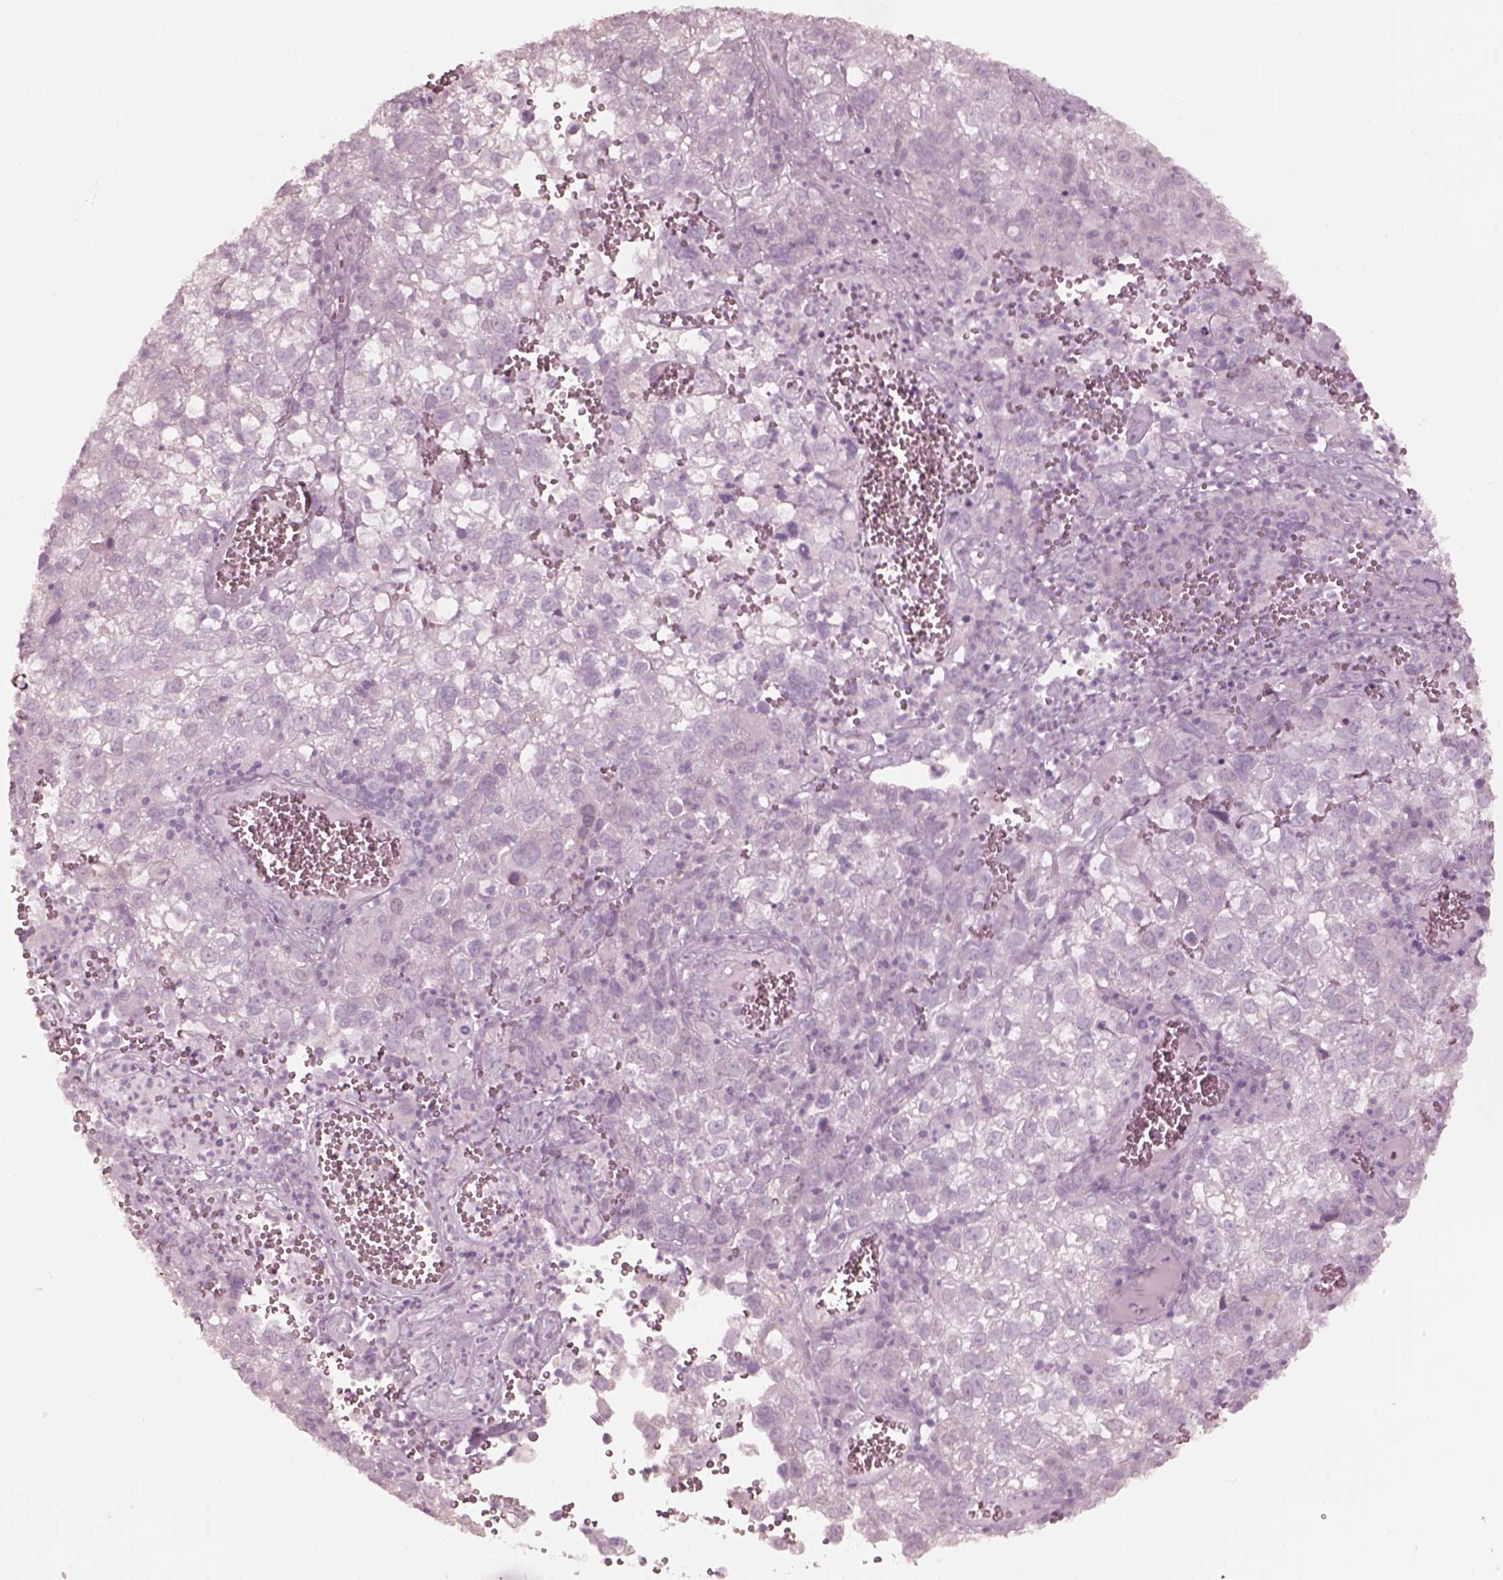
{"staining": {"intensity": "negative", "quantity": "none", "location": "none"}, "tissue": "cervical cancer", "cell_type": "Tumor cells", "image_type": "cancer", "snomed": [{"axis": "morphology", "description": "Squamous cell carcinoma, NOS"}, {"axis": "topography", "description": "Cervix"}], "caption": "IHC of cervical cancer (squamous cell carcinoma) exhibits no expression in tumor cells.", "gene": "KRTAP24-1", "patient": {"sex": "female", "age": 55}}